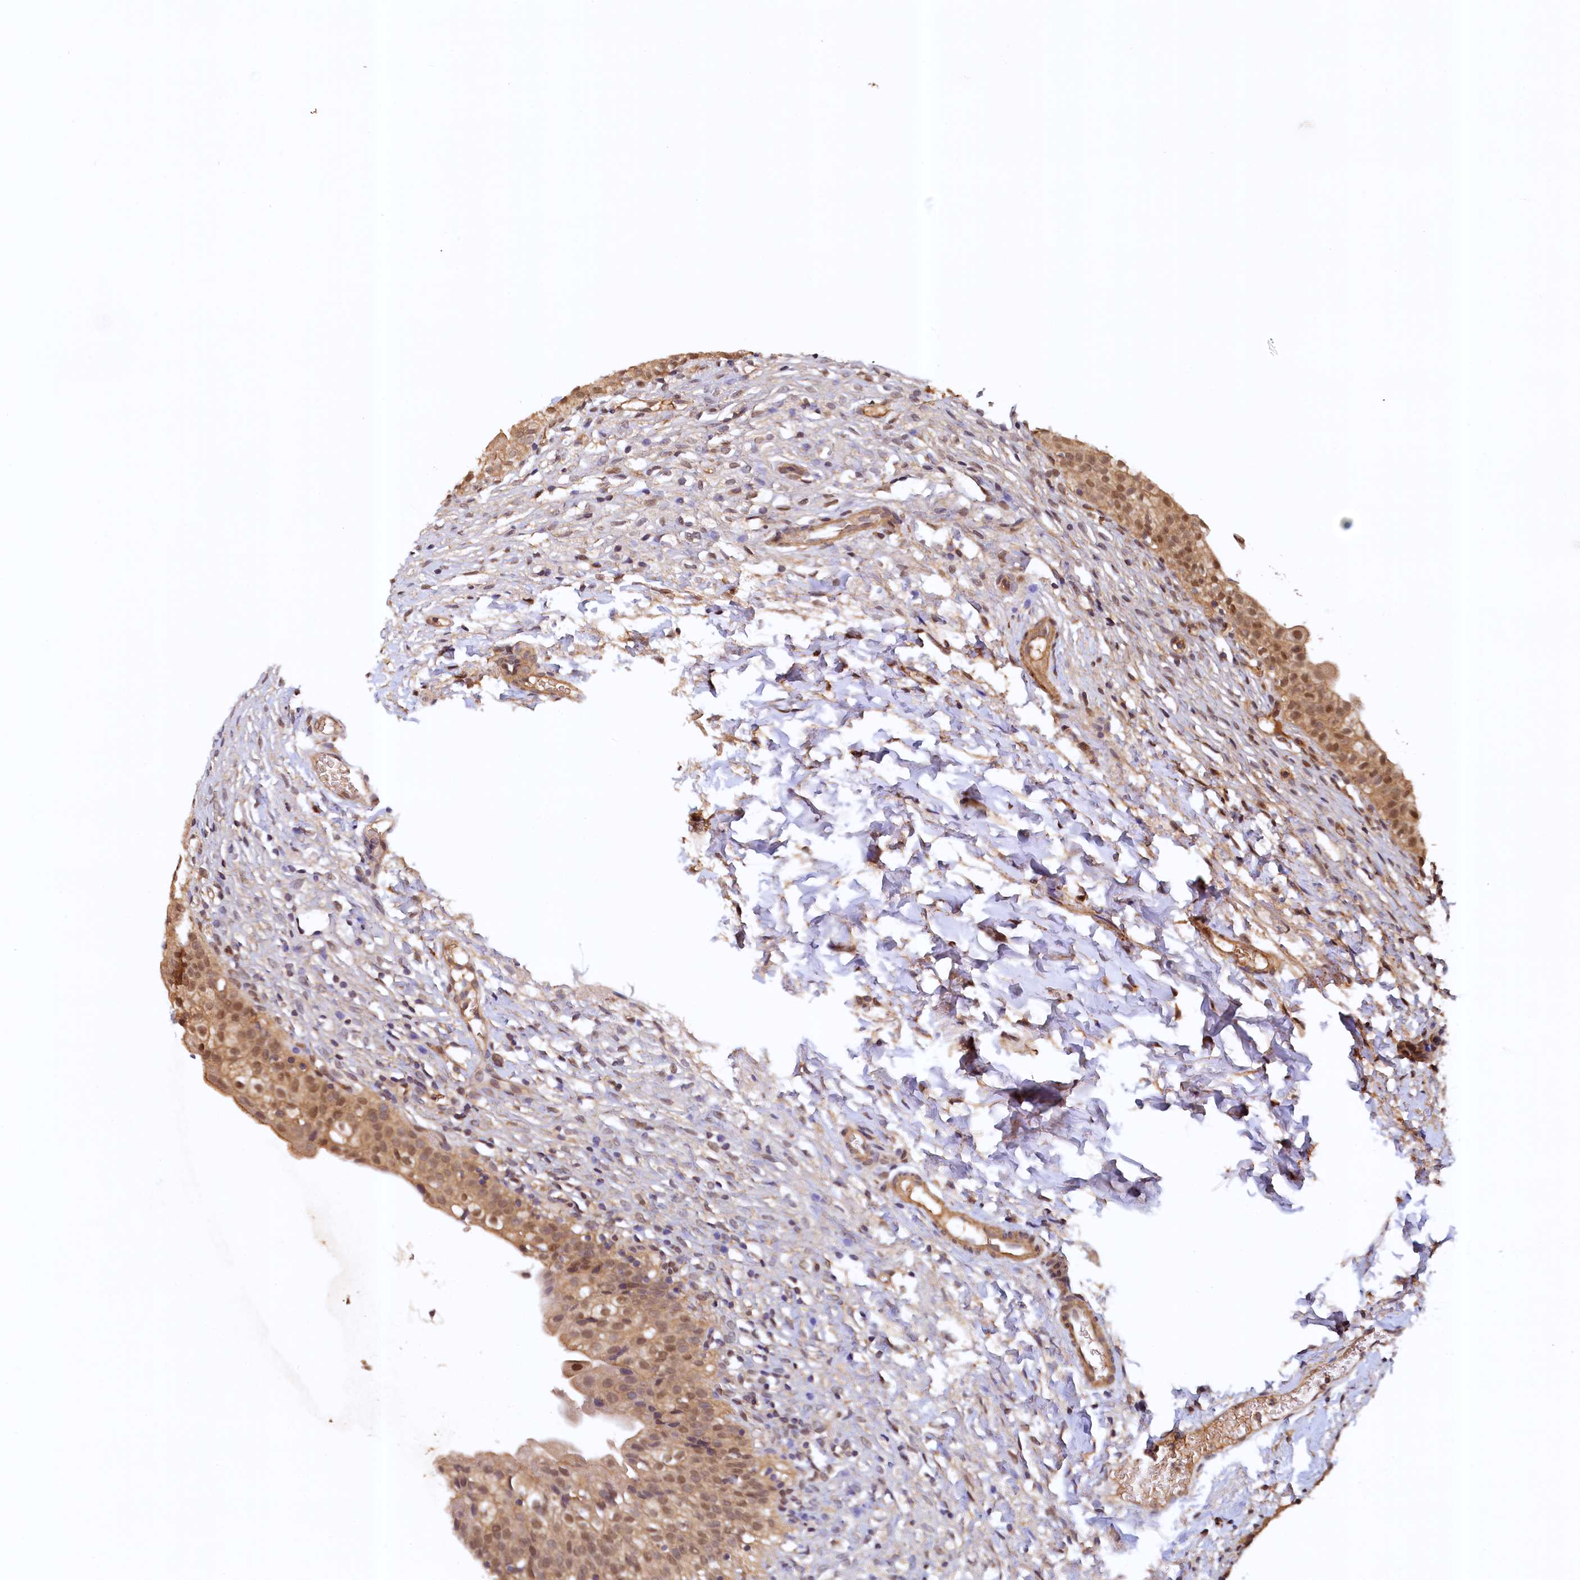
{"staining": {"intensity": "moderate", "quantity": ">75%", "location": "cytoplasmic/membranous,nuclear"}, "tissue": "urinary bladder", "cell_type": "Urothelial cells", "image_type": "normal", "snomed": [{"axis": "morphology", "description": "Normal tissue, NOS"}, {"axis": "topography", "description": "Urinary bladder"}], "caption": "Immunohistochemistry (IHC) micrograph of normal human urinary bladder stained for a protein (brown), which shows medium levels of moderate cytoplasmic/membranous,nuclear staining in about >75% of urothelial cells.", "gene": "UBL7", "patient": {"sex": "male", "age": 55}}